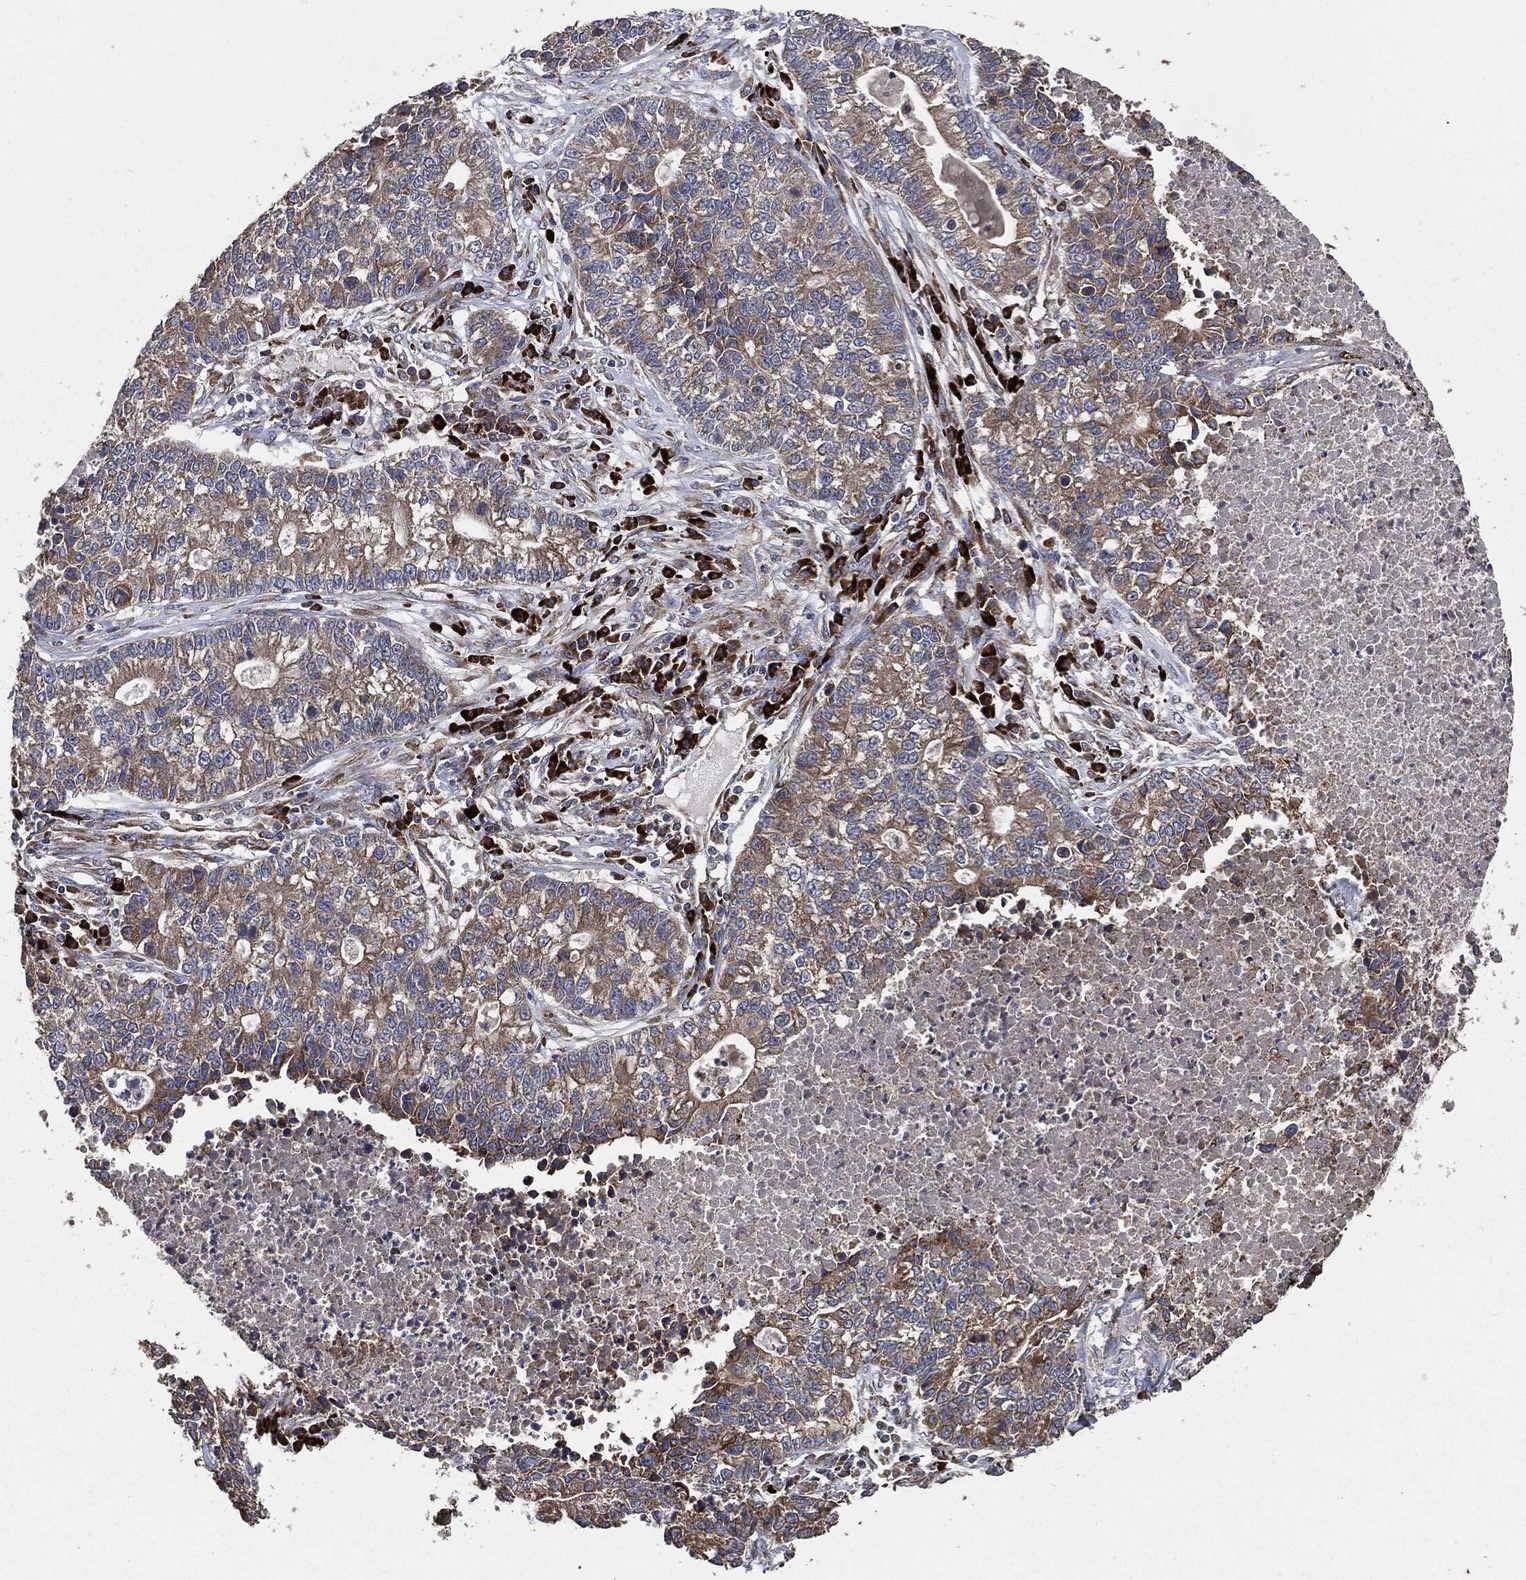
{"staining": {"intensity": "moderate", "quantity": "25%-75%", "location": "cytoplasmic/membranous"}, "tissue": "lung cancer", "cell_type": "Tumor cells", "image_type": "cancer", "snomed": [{"axis": "morphology", "description": "Adenocarcinoma, NOS"}, {"axis": "topography", "description": "Lung"}], "caption": "A brown stain highlights moderate cytoplasmic/membranous staining of a protein in lung cancer (adenocarcinoma) tumor cells.", "gene": "STK3", "patient": {"sex": "male", "age": 57}}